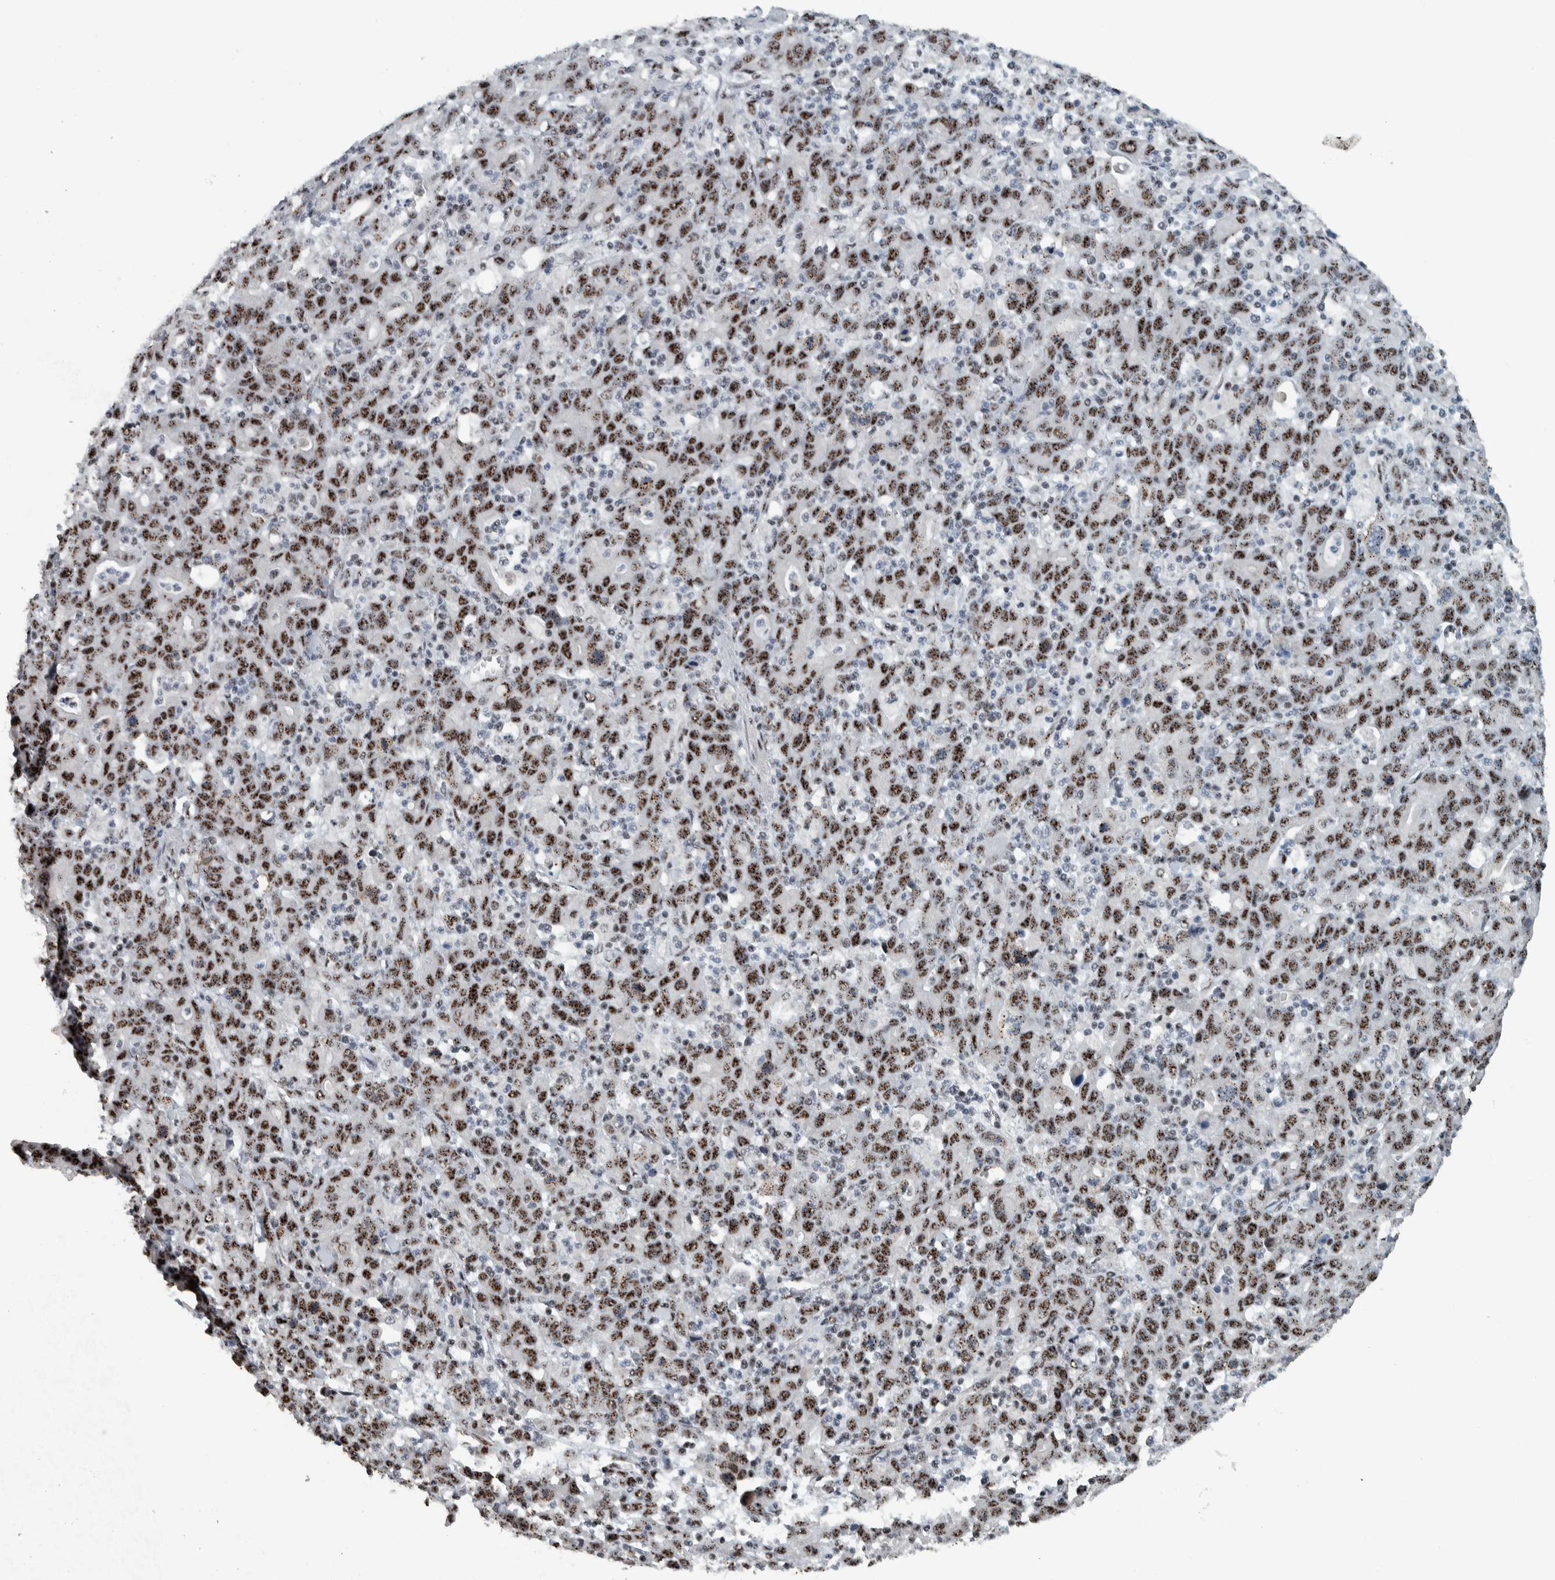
{"staining": {"intensity": "moderate", "quantity": ">75%", "location": "nuclear"}, "tissue": "stomach cancer", "cell_type": "Tumor cells", "image_type": "cancer", "snomed": [{"axis": "morphology", "description": "Adenocarcinoma, NOS"}, {"axis": "topography", "description": "Stomach, upper"}], "caption": "Stomach cancer (adenocarcinoma) tissue displays moderate nuclear staining in about >75% of tumor cells, visualized by immunohistochemistry. (IHC, brightfield microscopy, high magnification).", "gene": "SON", "patient": {"sex": "male", "age": 69}}